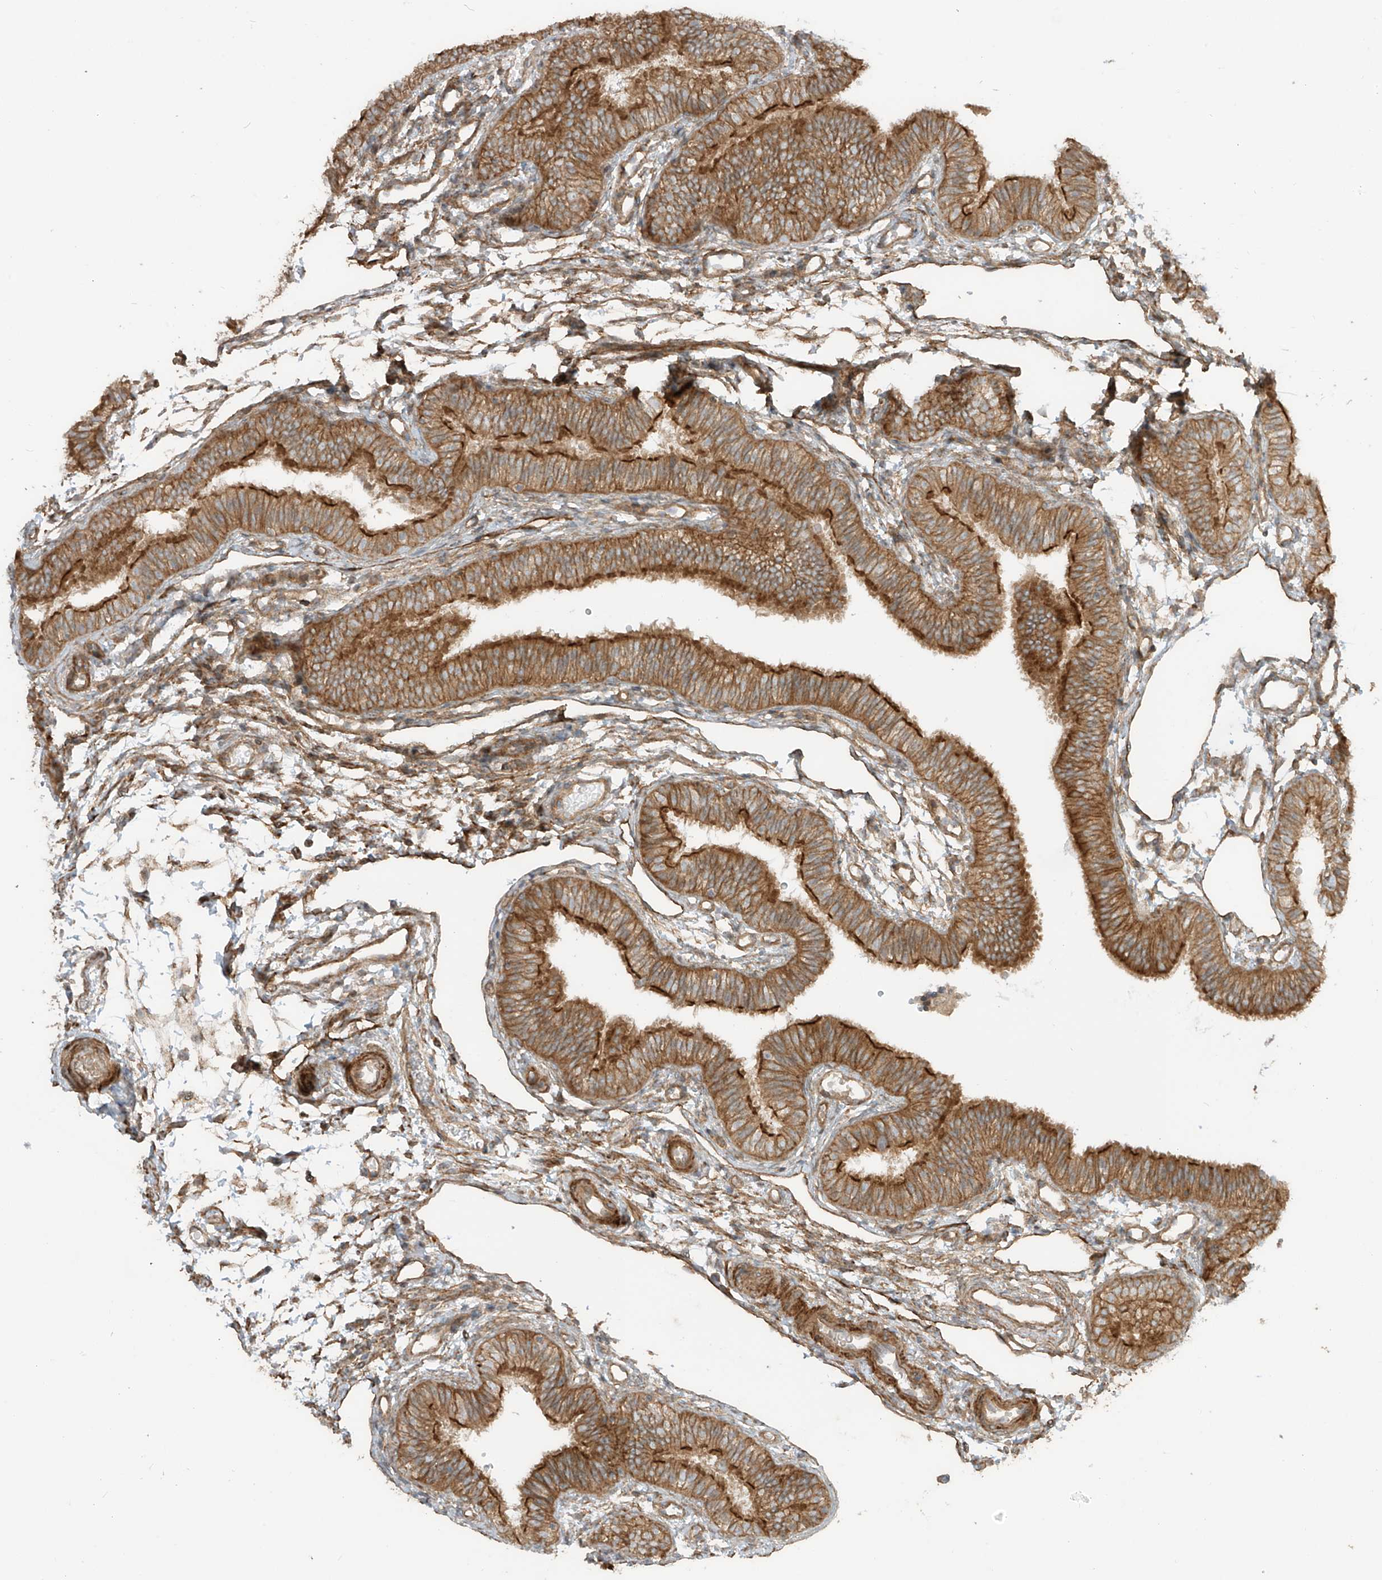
{"staining": {"intensity": "strong", "quantity": ">75%", "location": "cytoplasmic/membranous"}, "tissue": "fallopian tube", "cell_type": "Glandular cells", "image_type": "normal", "snomed": [{"axis": "morphology", "description": "Normal tissue, NOS"}, {"axis": "topography", "description": "Fallopian tube"}], "caption": "Immunohistochemistry staining of unremarkable fallopian tube, which shows high levels of strong cytoplasmic/membranous staining in approximately >75% of glandular cells indicating strong cytoplasmic/membranous protein positivity. The staining was performed using DAB (brown) for protein detection and nuclei were counterstained in hematoxylin (blue).", "gene": "ENTR1", "patient": {"sex": "female", "age": 35}}